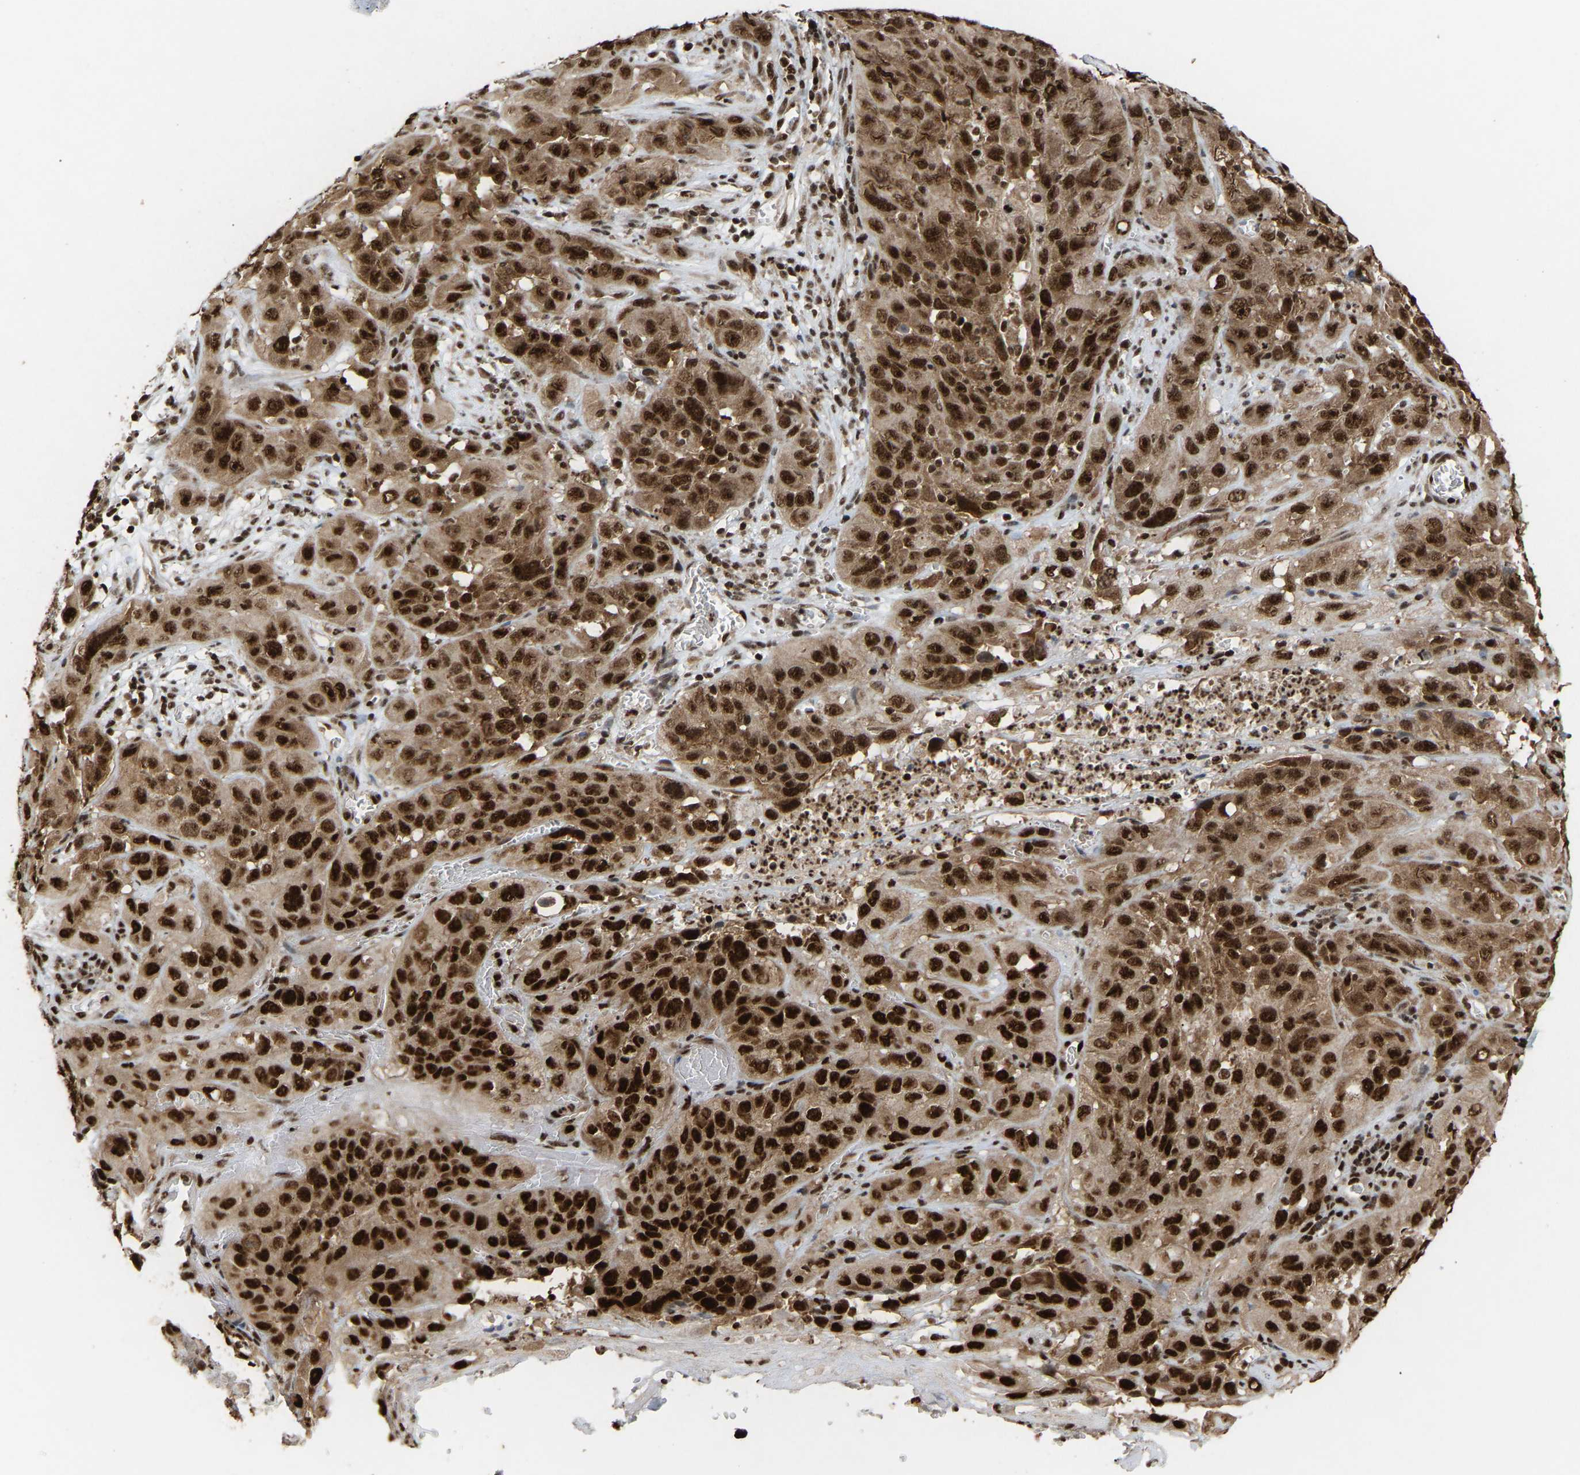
{"staining": {"intensity": "strong", "quantity": ">75%", "location": "cytoplasmic/membranous,nuclear"}, "tissue": "cervical cancer", "cell_type": "Tumor cells", "image_type": "cancer", "snomed": [{"axis": "morphology", "description": "Squamous cell carcinoma, NOS"}, {"axis": "topography", "description": "Cervix"}], "caption": "DAB immunohistochemical staining of squamous cell carcinoma (cervical) exhibits strong cytoplasmic/membranous and nuclear protein staining in about >75% of tumor cells.", "gene": "ALYREF", "patient": {"sex": "female", "age": 32}}